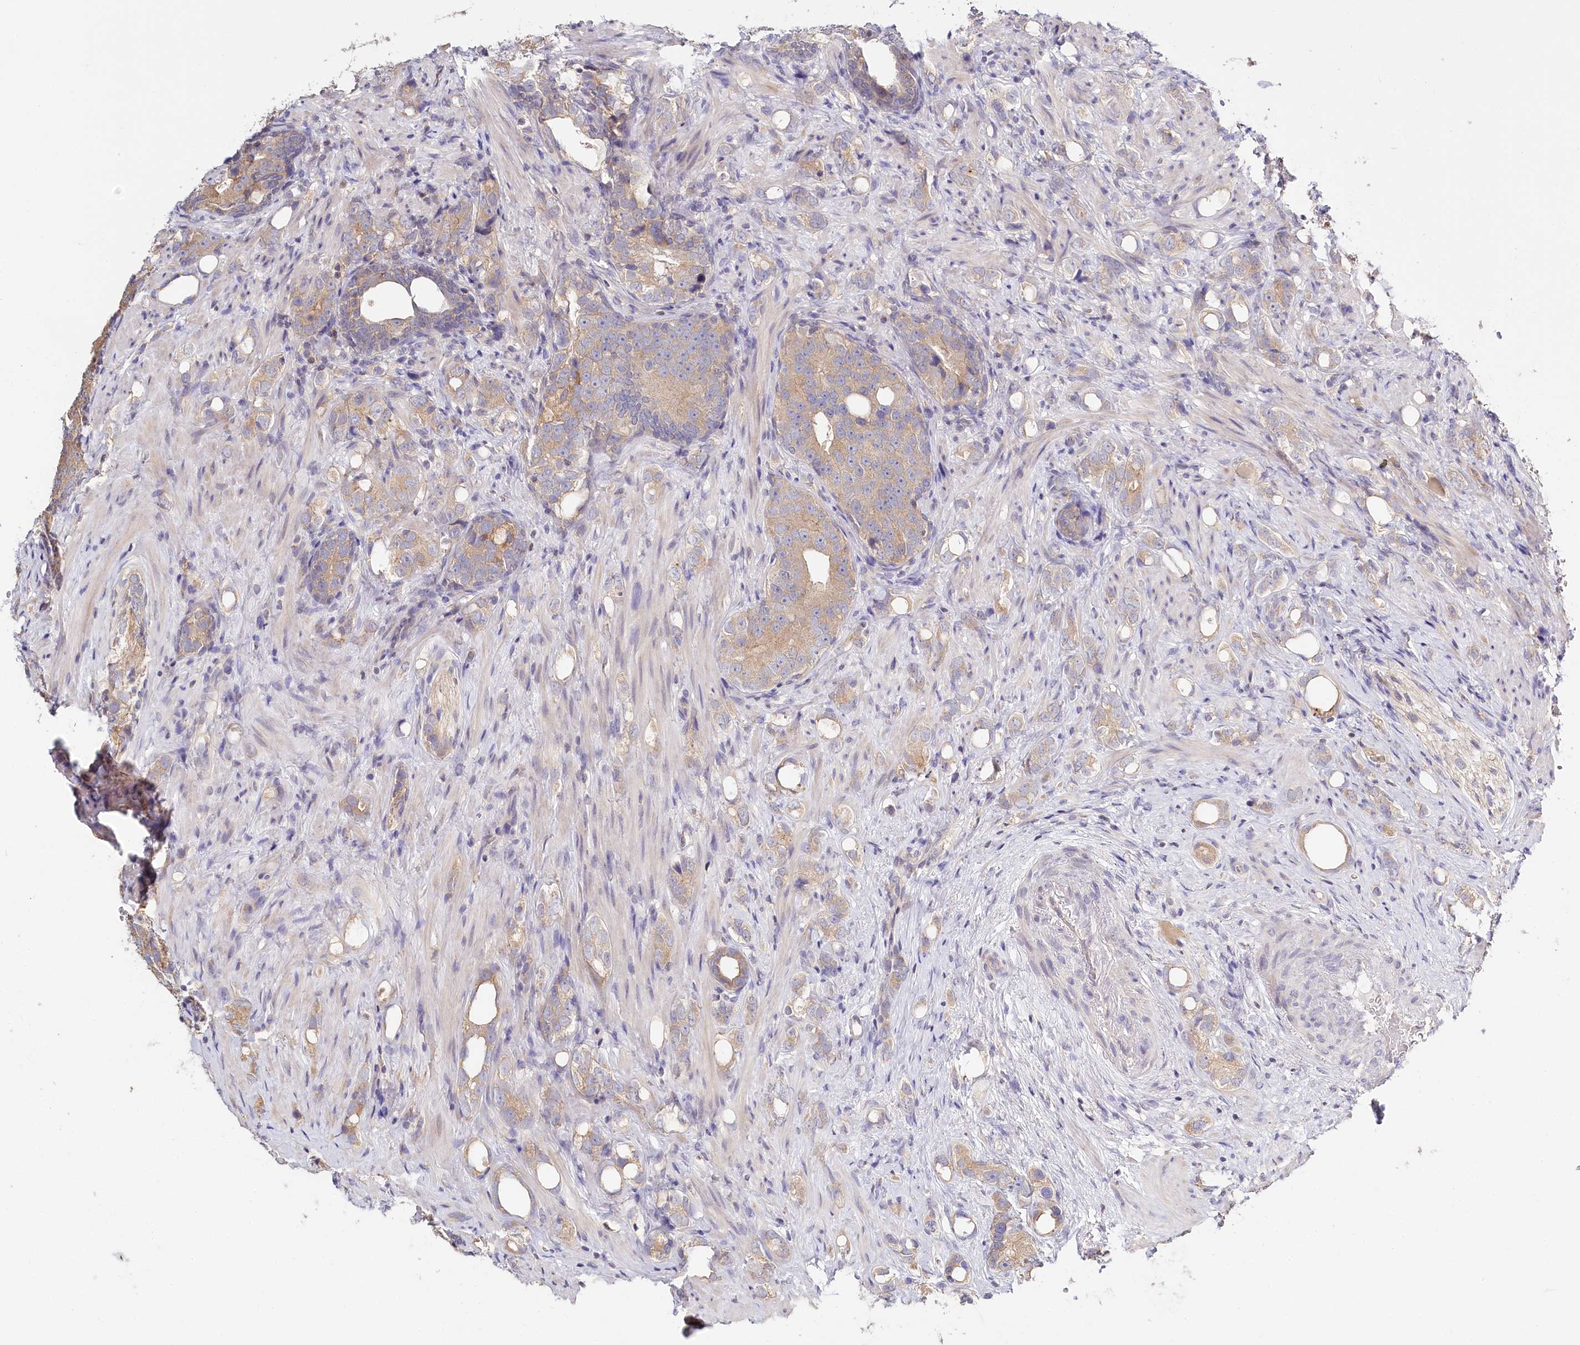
{"staining": {"intensity": "weak", "quantity": "<25%", "location": "cytoplasmic/membranous"}, "tissue": "prostate cancer", "cell_type": "Tumor cells", "image_type": "cancer", "snomed": [{"axis": "morphology", "description": "Adenocarcinoma, High grade"}, {"axis": "topography", "description": "Prostate"}], "caption": "Human prostate cancer (adenocarcinoma (high-grade)) stained for a protein using IHC reveals no staining in tumor cells.", "gene": "DAPK1", "patient": {"sex": "male", "age": 63}}